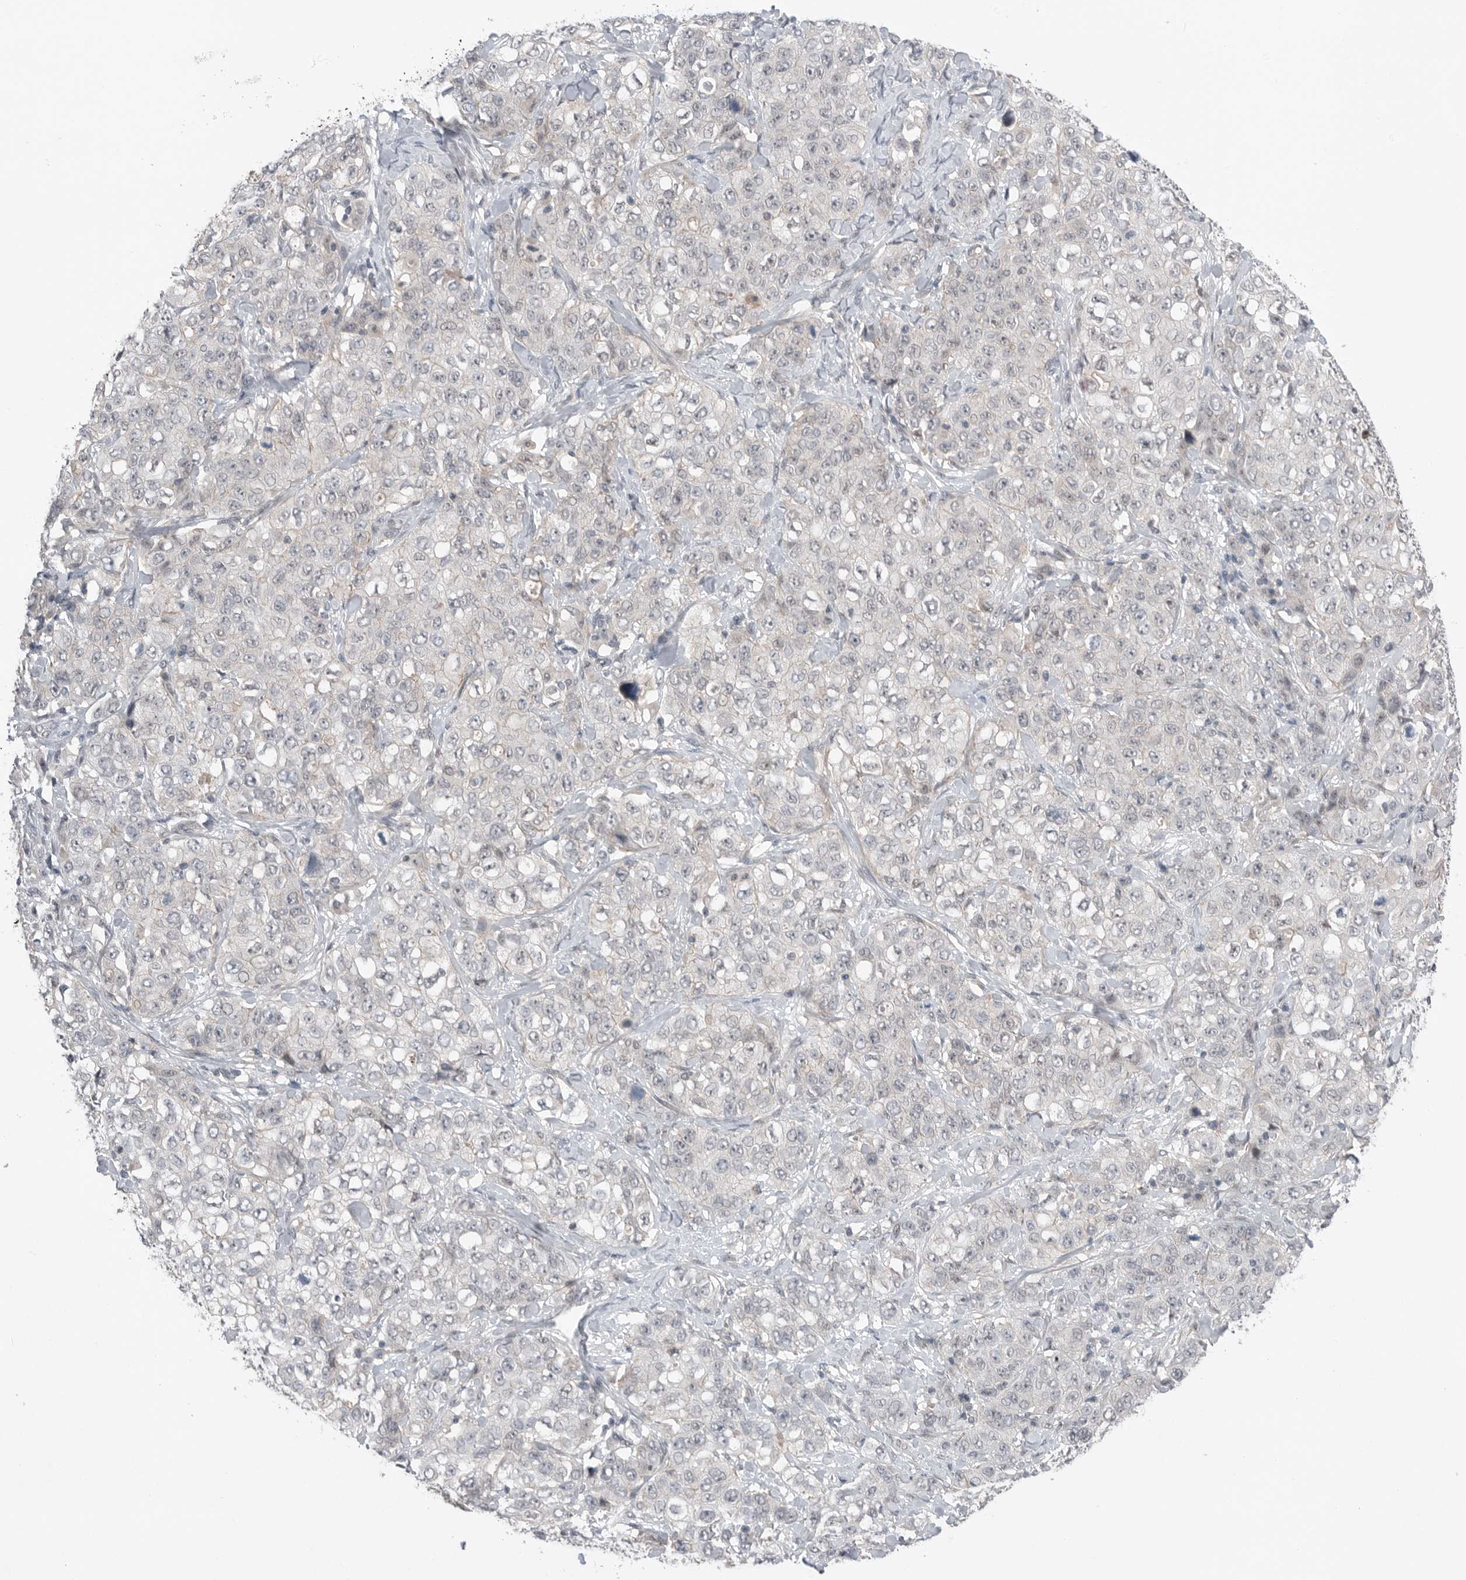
{"staining": {"intensity": "negative", "quantity": "none", "location": "none"}, "tissue": "stomach cancer", "cell_type": "Tumor cells", "image_type": "cancer", "snomed": [{"axis": "morphology", "description": "Adenocarcinoma, NOS"}, {"axis": "topography", "description": "Stomach"}], "caption": "Adenocarcinoma (stomach) was stained to show a protein in brown. There is no significant expression in tumor cells. (DAB (3,3'-diaminobenzidine) immunohistochemistry with hematoxylin counter stain).", "gene": "NTAQ1", "patient": {"sex": "male", "age": 48}}